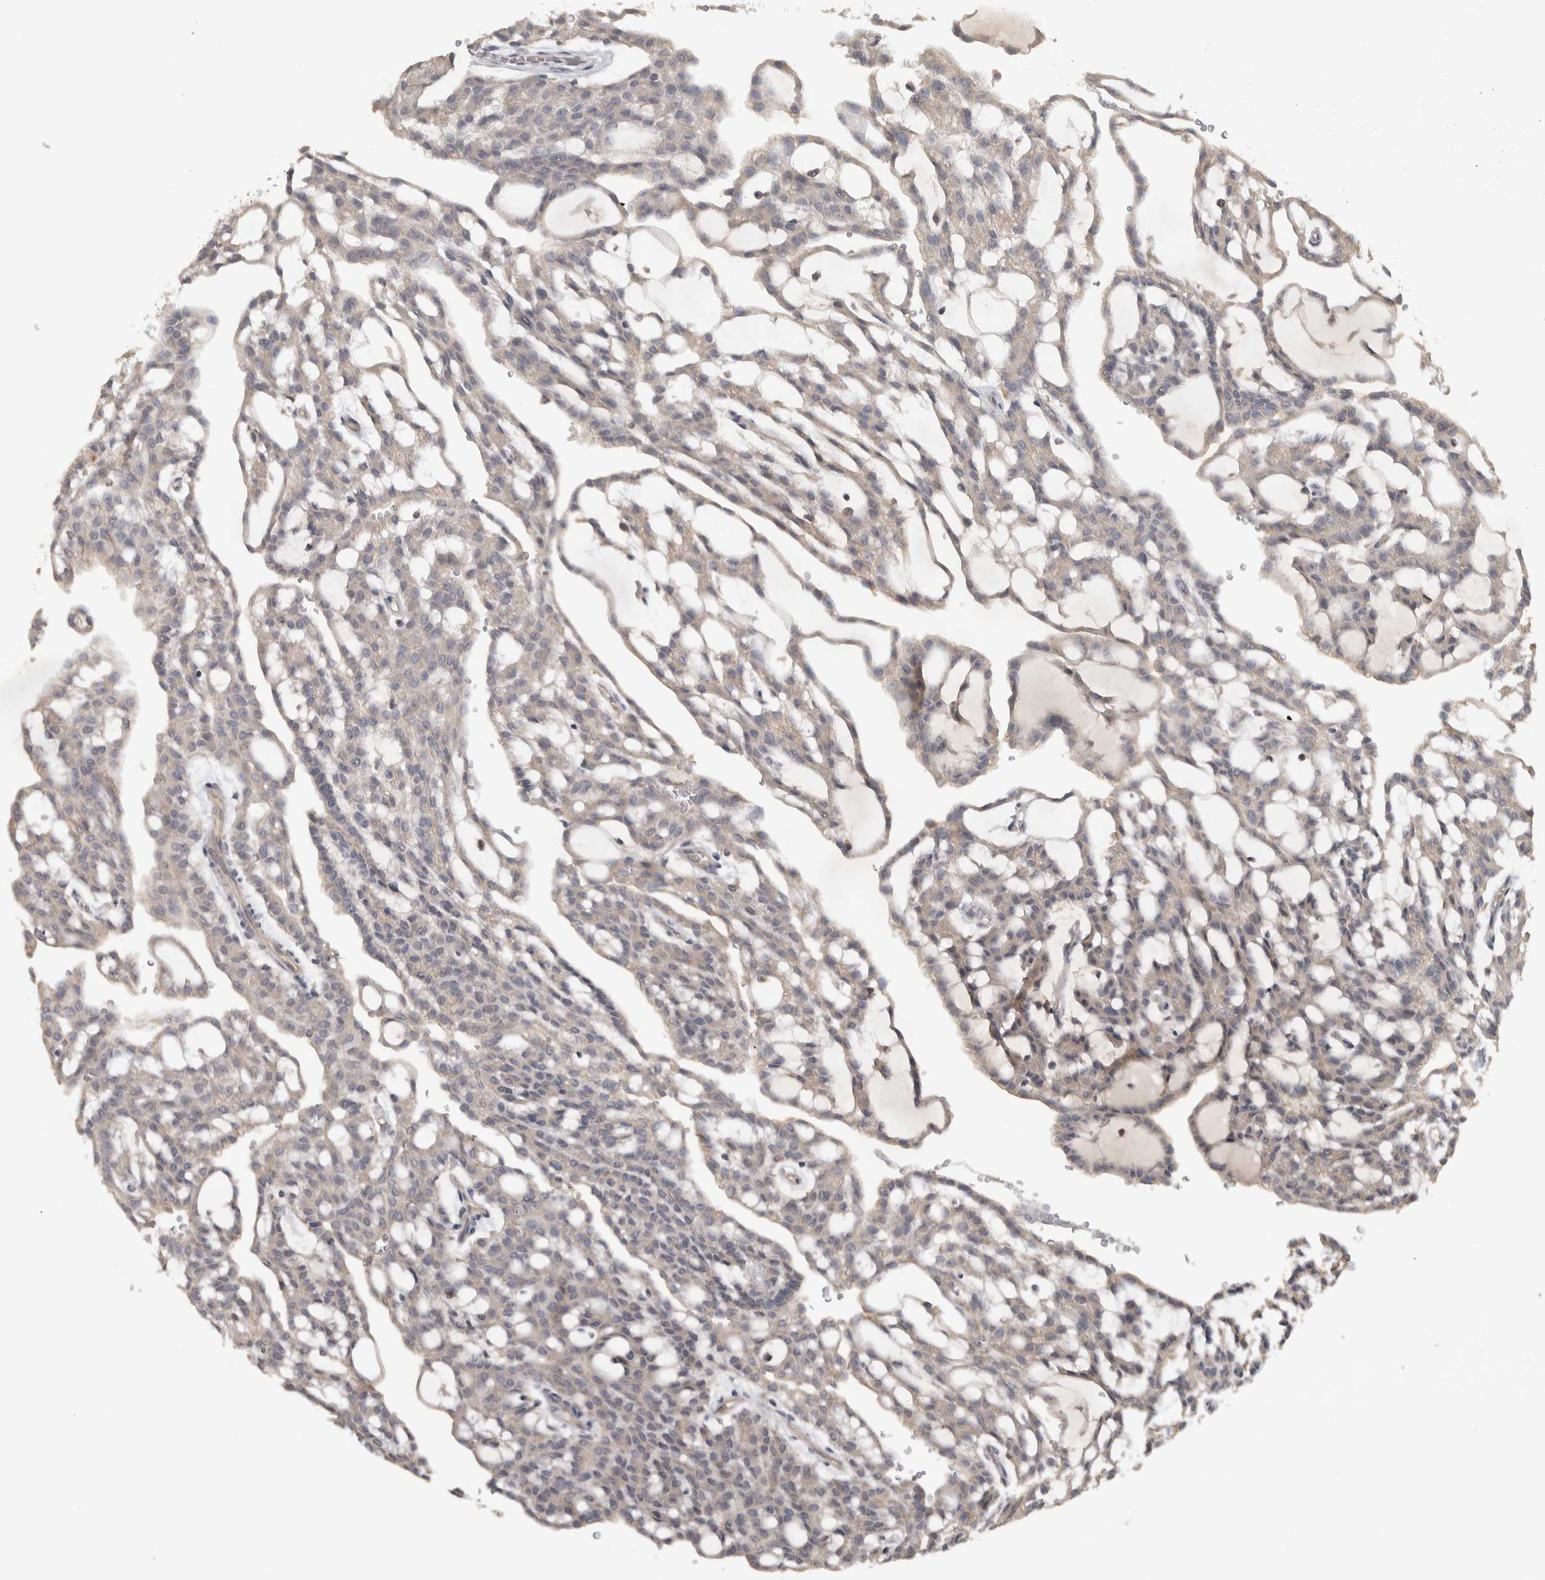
{"staining": {"intensity": "weak", "quantity": "25%-75%", "location": "cytoplasmic/membranous"}, "tissue": "renal cancer", "cell_type": "Tumor cells", "image_type": "cancer", "snomed": [{"axis": "morphology", "description": "Adenocarcinoma, NOS"}, {"axis": "topography", "description": "Kidney"}], "caption": "IHC (DAB) staining of renal cancer shows weak cytoplasmic/membranous protein expression in approximately 25%-75% of tumor cells. (DAB IHC, brown staining for protein, blue staining for nuclei).", "gene": "EIF3H", "patient": {"sex": "male", "age": 63}}